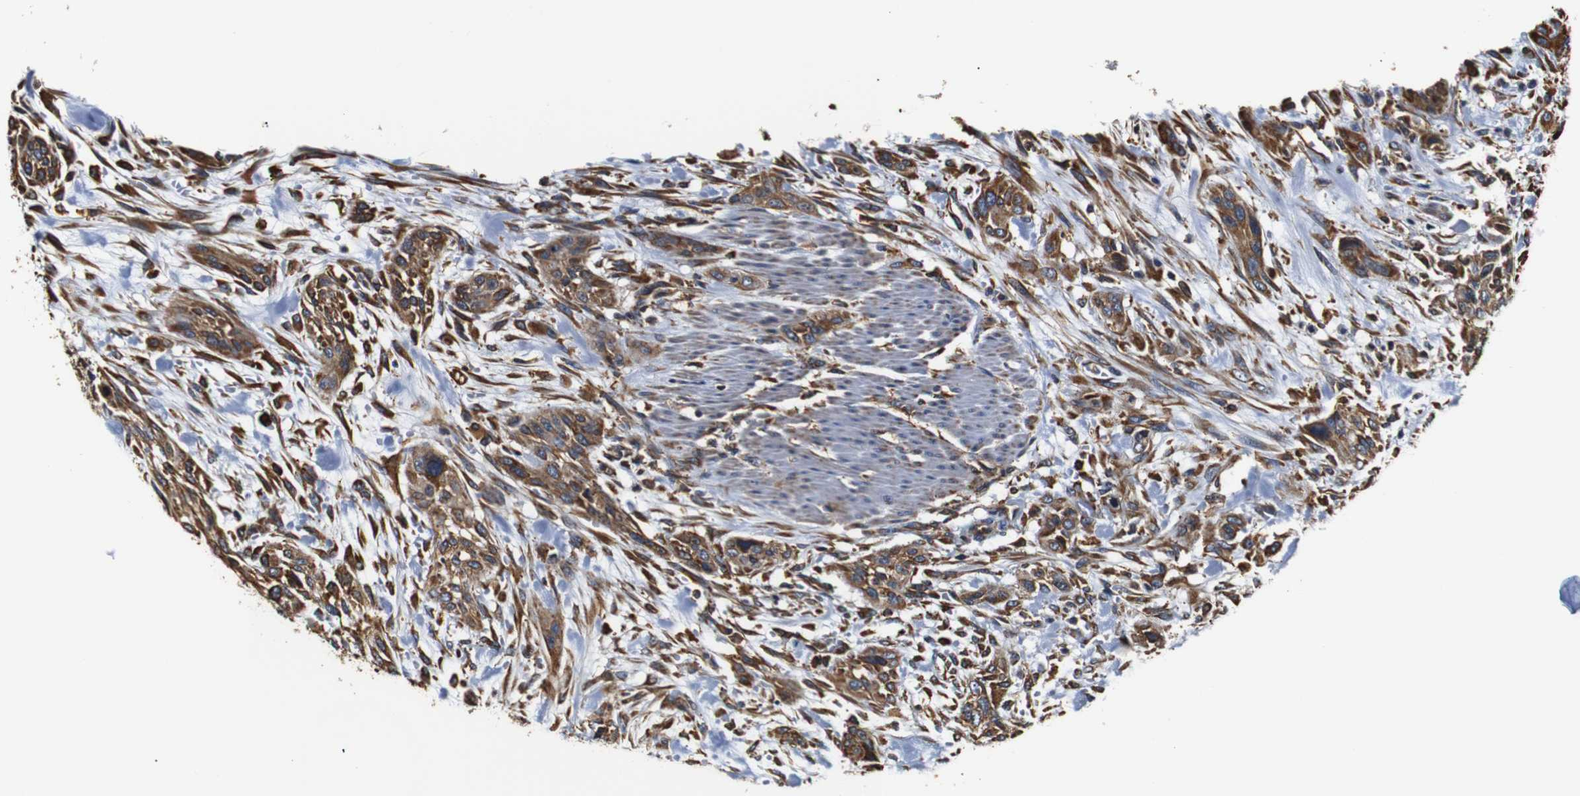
{"staining": {"intensity": "moderate", "quantity": "25%-75%", "location": "cytoplasmic/membranous"}, "tissue": "urothelial cancer", "cell_type": "Tumor cells", "image_type": "cancer", "snomed": [{"axis": "morphology", "description": "Urothelial carcinoma, High grade"}, {"axis": "topography", "description": "Urinary bladder"}], "caption": "Urothelial cancer stained with a brown dye reveals moderate cytoplasmic/membranous positive expression in about 25%-75% of tumor cells.", "gene": "HHIP", "patient": {"sex": "male", "age": 35}}